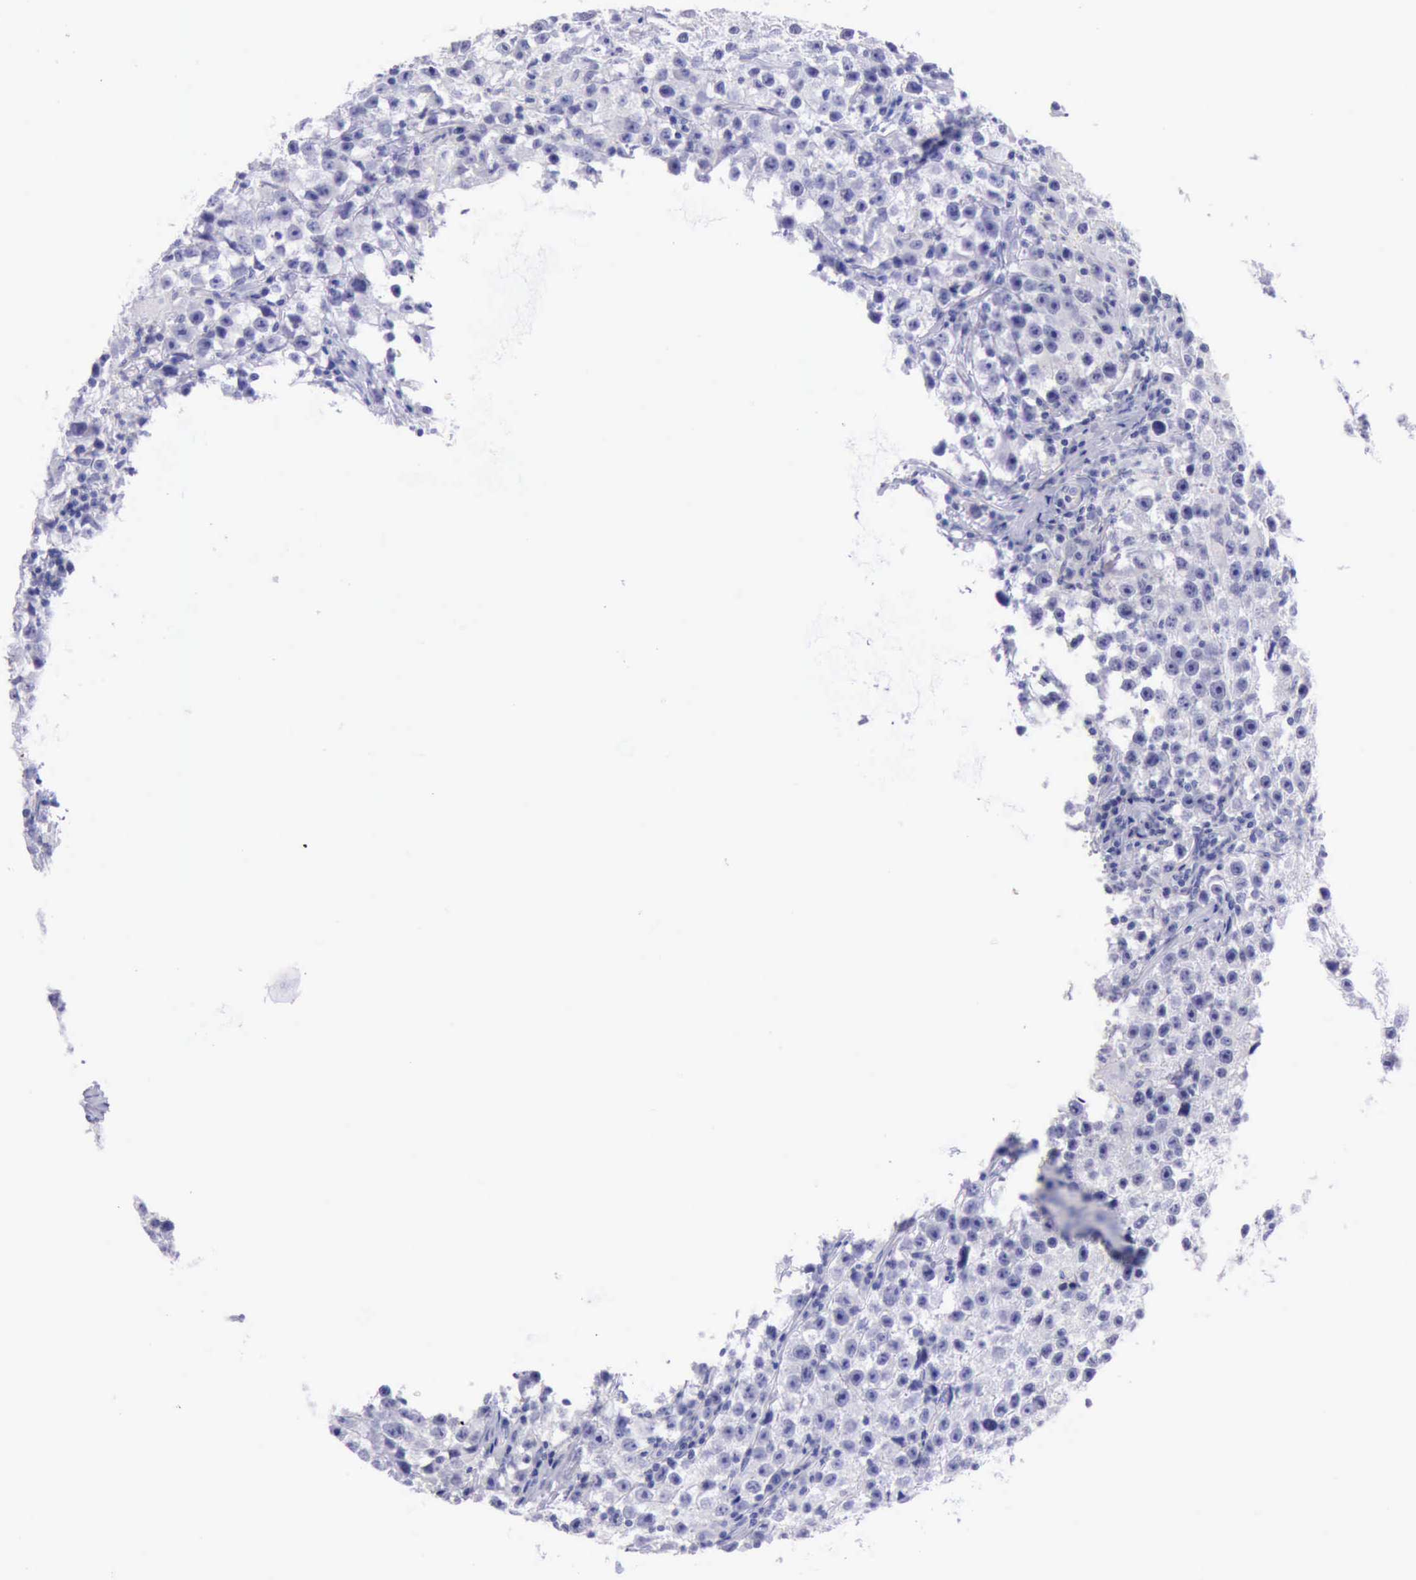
{"staining": {"intensity": "negative", "quantity": "none", "location": "none"}, "tissue": "testis cancer", "cell_type": "Tumor cells", "image_type": "cancer", "snomed": [{"axis": "morphology", "description": "Seminoma, NOS"}, {"axis": "topography", "description": "Testis"}], "caption": "Tumor cells are negative for brown protein staining in seminoma (testis). (DAB (3,3'-diaminobenzidine) immunohistochemistry (IHC) with hematoxylin counter stain).", "gene": "LRFN5", "patient": {"sex": "male", "age": 35}}